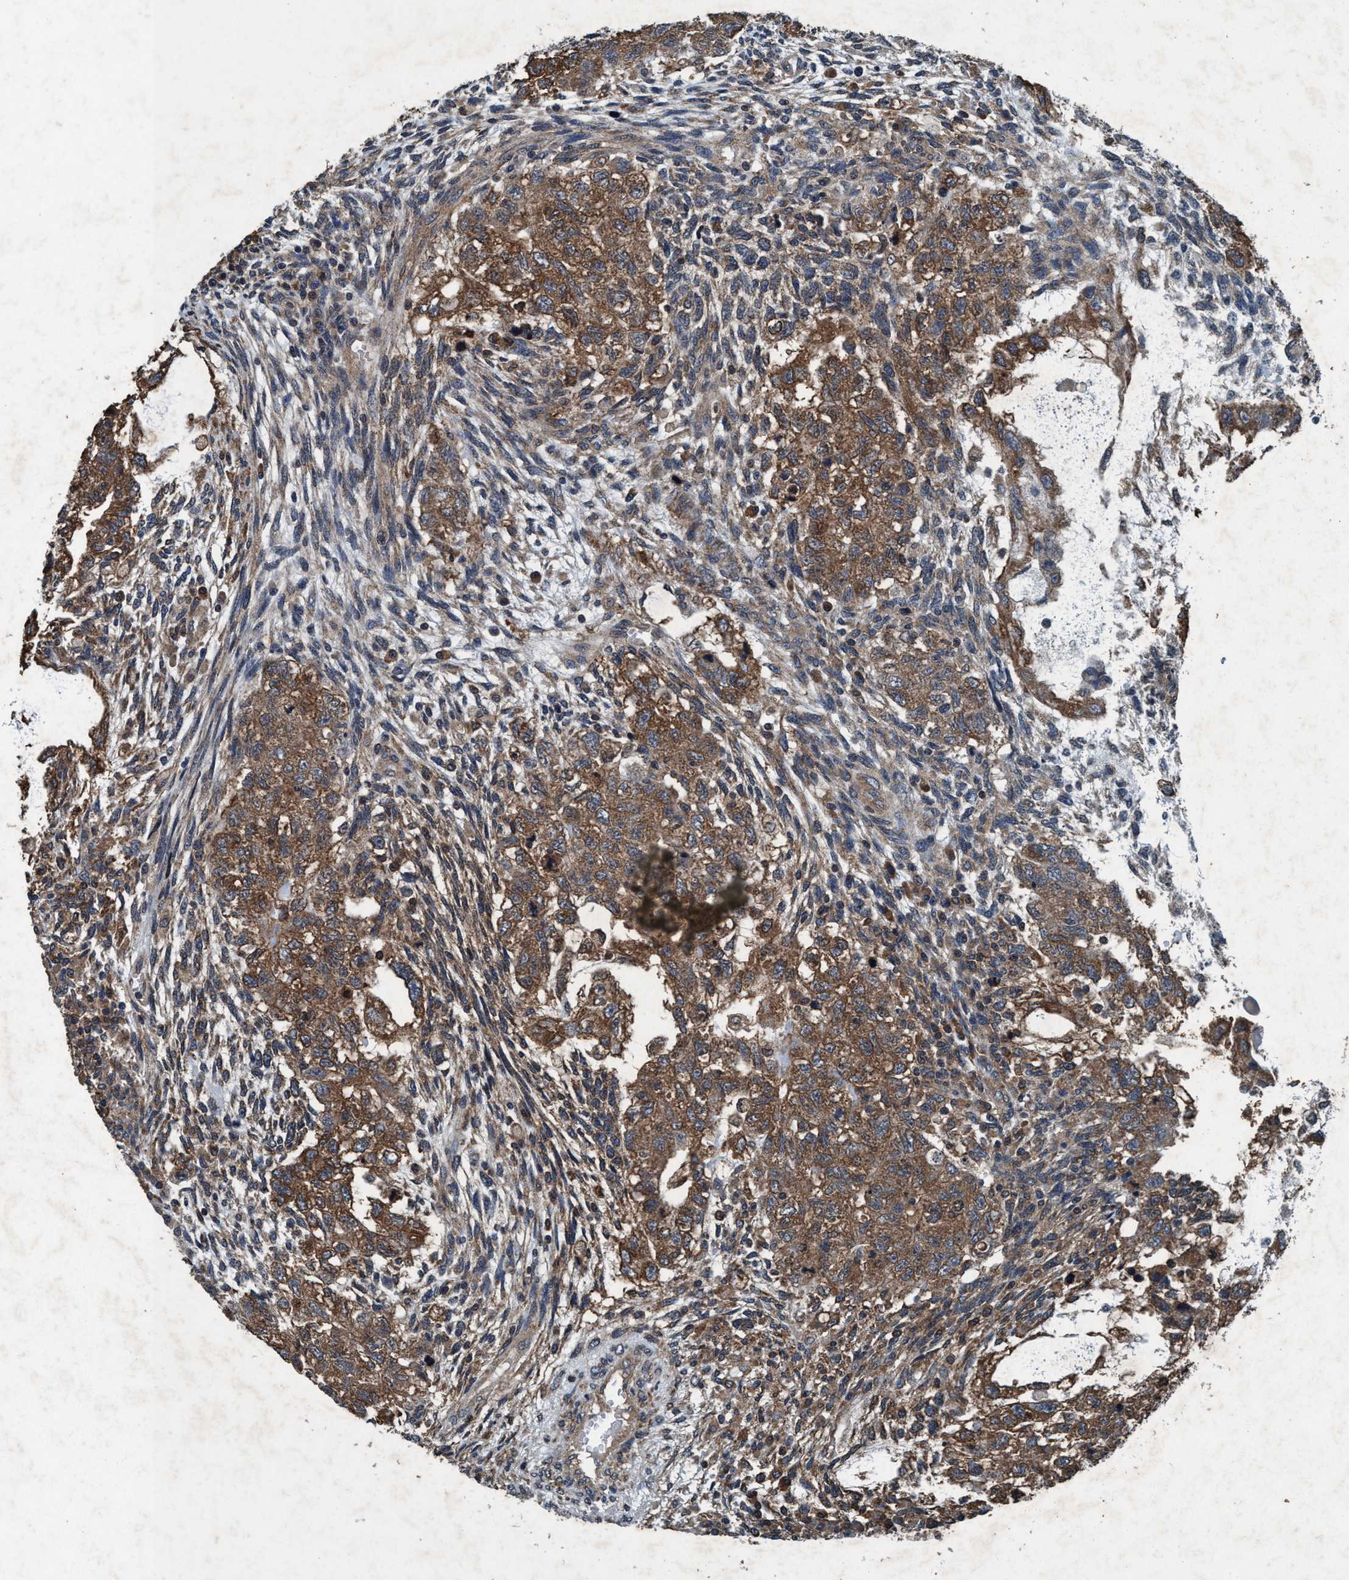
{"staining": {"intensity": "moderate", "quantity": ">75%", "location": "cytoplasmic/membranous"}, "tissue": "testis cancer", "cell_type": "Tumor cells", "image_type": "cancer", "snomed": [{"axis": "morphology", "description": "Normal tissue, NOS"}, {"axis": "morphology", "description": "Carcinoma, Embryonal, NOS"}, {"axis": "topography", "description": "Testis"}], "caption": "Immunohistochemical staining of testis cancer demonstrates moderate cytoplasmic/membranous protein staining in about >75% of tumor cells. The protein is shown in brown color, while the nuclei are stained blue.", "gene": "AKT1S1", "patient": {"sex": "male", "age": 36}}